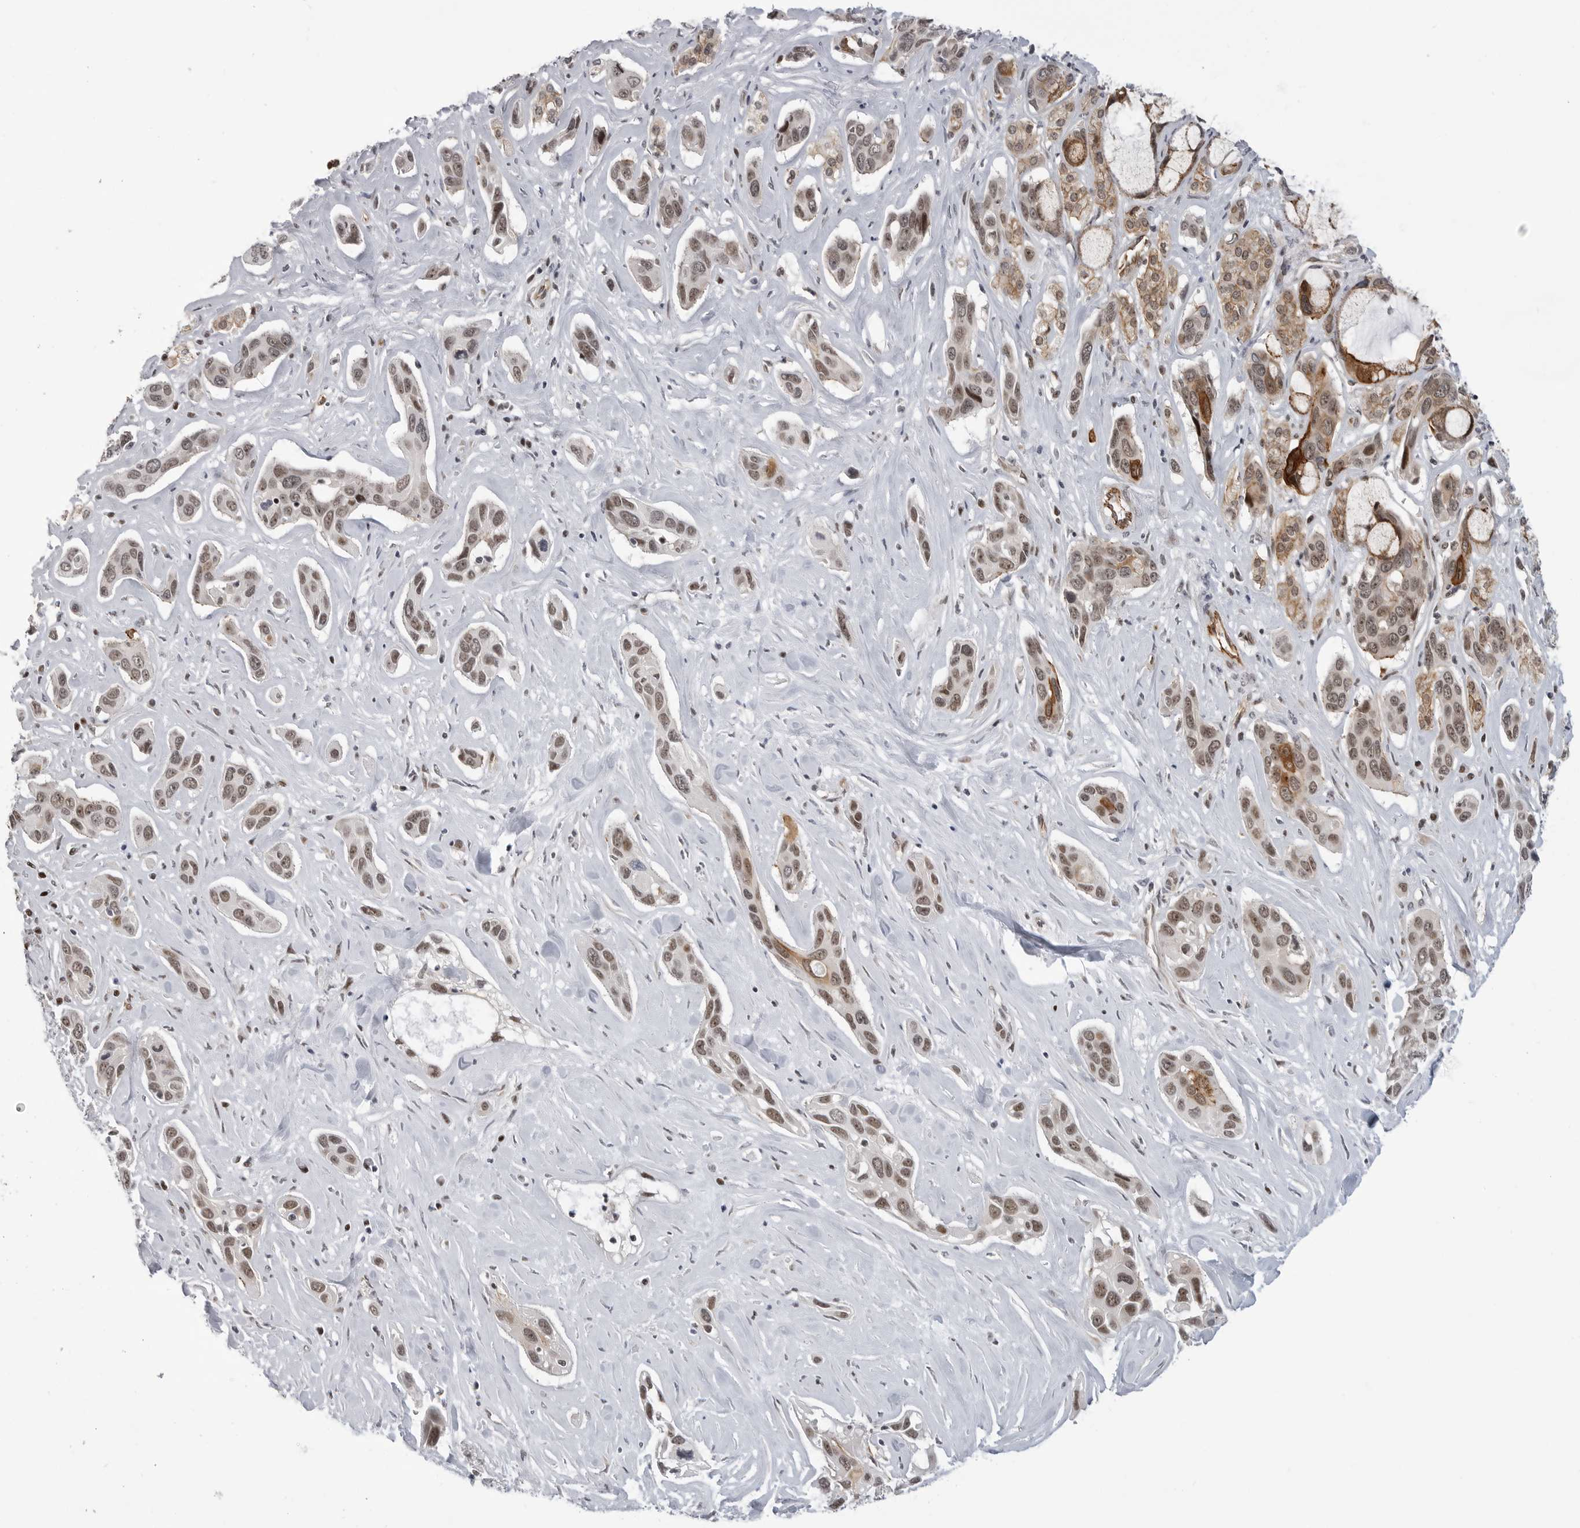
{"staining": {"intensity": "strong", "quantity": "25%-75%", "location": "cytoplasmic/membranous,nuclear"}, "tissue": "pancreatic cancer", "cell_type": "Tumor cells", "image_type": "cancer", "snomed": [{"axis": "morphology", "description": "Adenocarcinoma, NOS"}, {"axis": "topography", "description": "Pancreas"}], "caption": "Immunohistochemistry (IHC) of human pancreatic adenocarcinoma exhibits high levels of strong cytoplasmic/membranous and nuclear positivity in approximately 25%-75% of tumor cells.", "gene": "CEP295NL", "patient": {"sex": "female", "age": 60}}